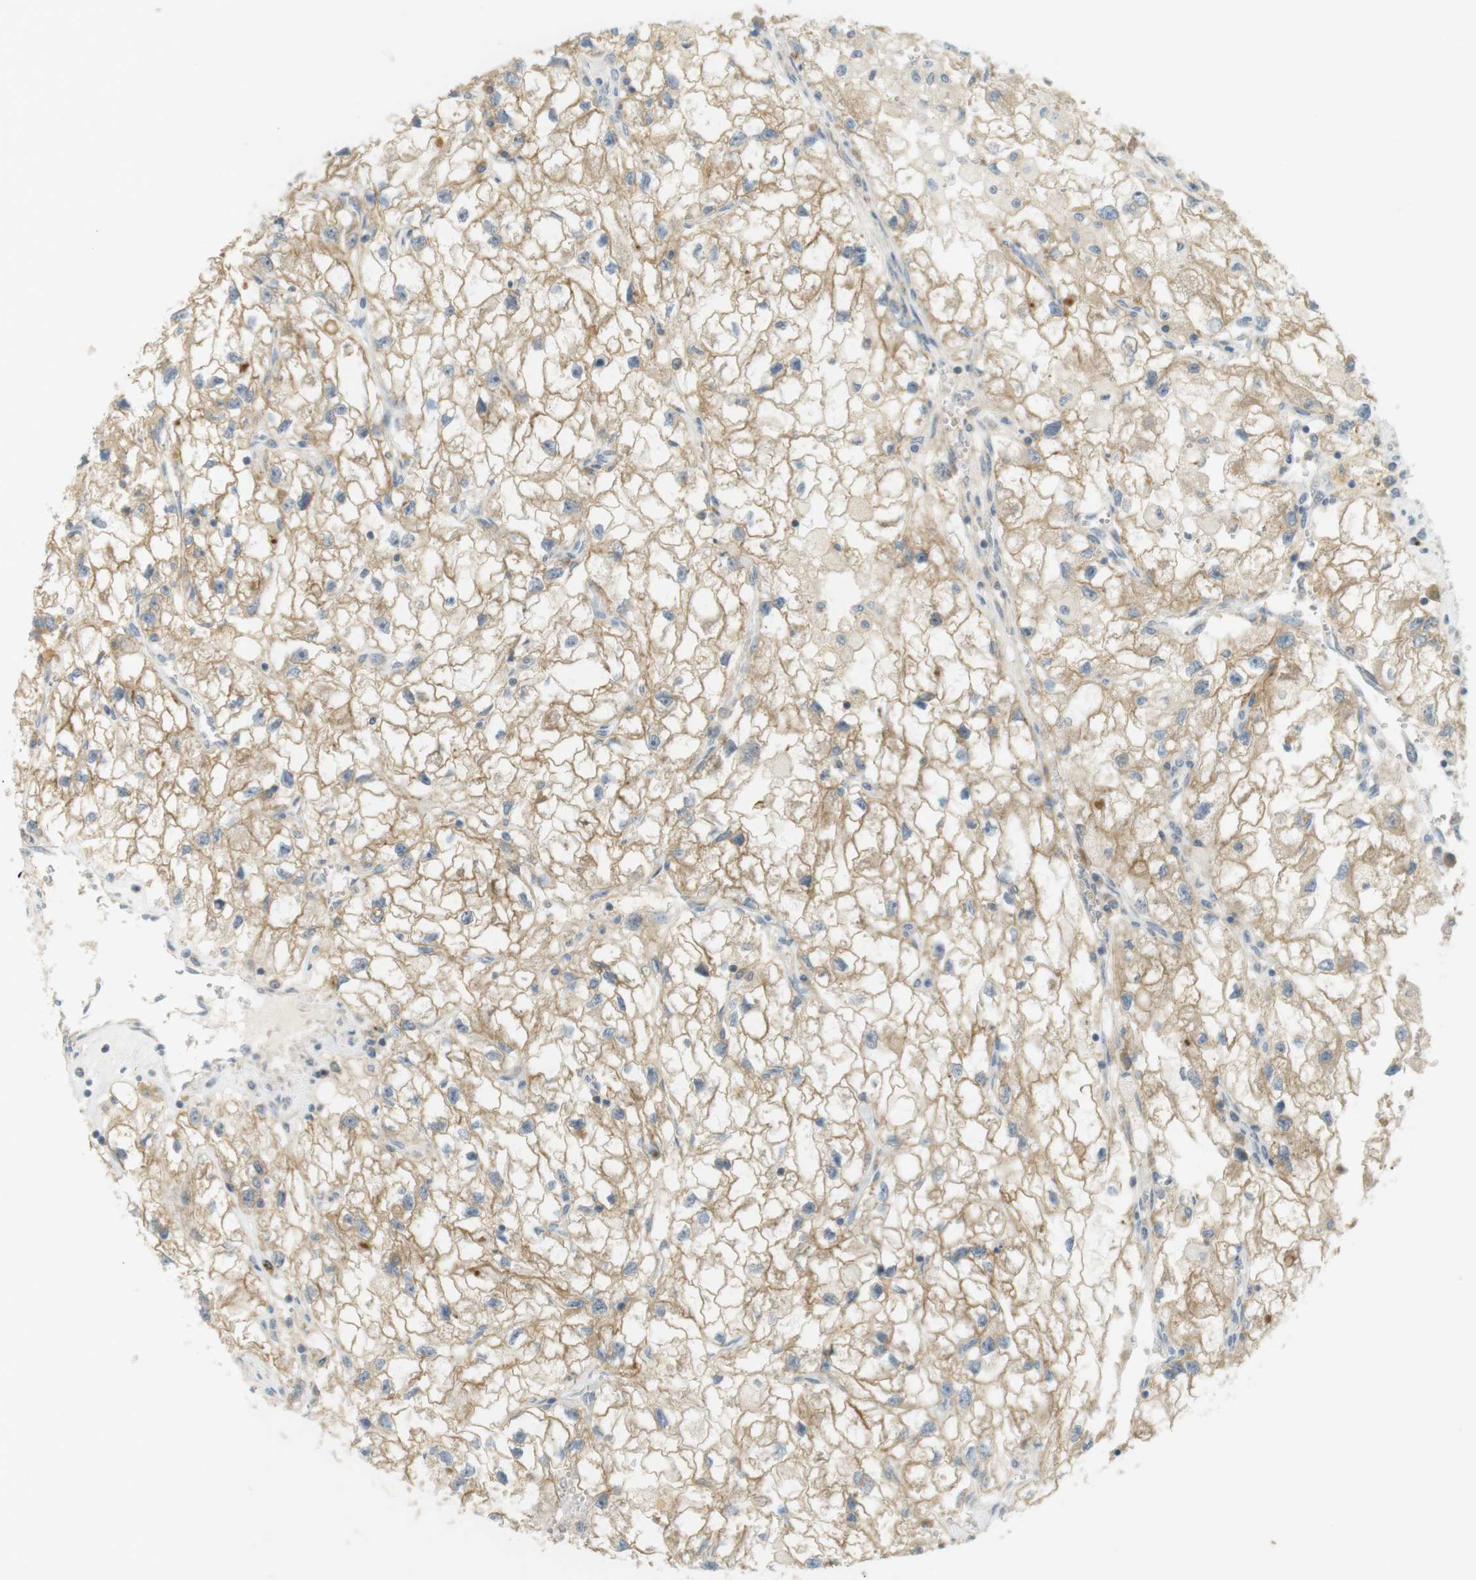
{"staining": {"intensity": "moderate", "quantity": ">75%", "location": "cytoplasmic/membranous"}, "tissue": "renal cancer", "cell_type": "Tumor cells", "image_type": "cancer", "snomed": [{"axis": "morphology", "description": "Adenocarcinoma, NOS"}, {"axis": "topography", "description": "Kidney"}], "caption": "This image reveals immunohistochemistry staining of human renal adenocarcinoma, with medium moderate cytoplasmic/membranous expression in approximately >75% of tumor cells.", "gene": "CLRN3", "patient": {"sex": "female", "age": 70}}